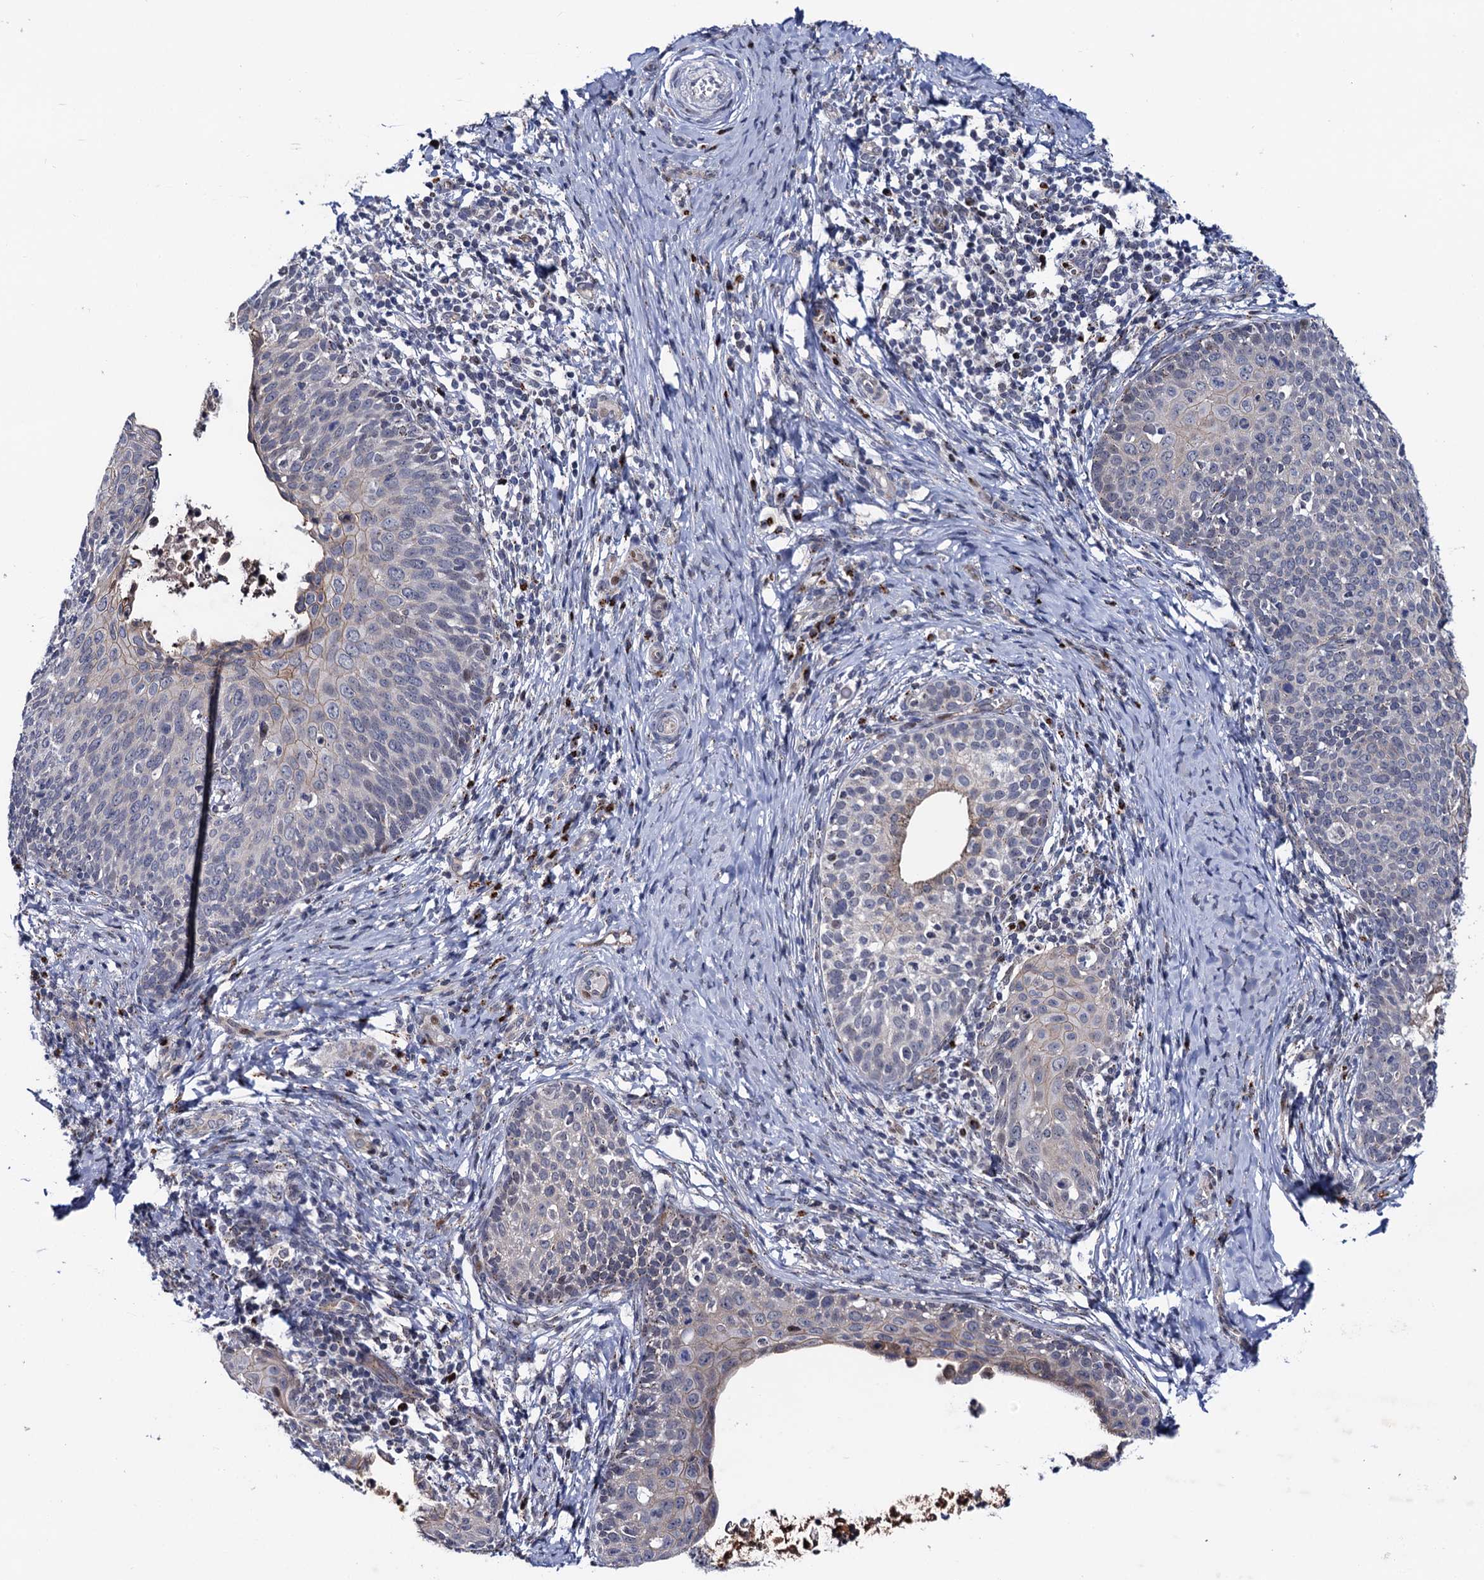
{"staining": {"intensity": "negative", "quantity": "none", "location": "none"}, "tissue": "cervical cancer", "cell_type": "Tumor cells", "image_type": "cancer", "snomed": [{"axis": "morphology", "description": "Squamous cell carcinoma, NOS"}, {"axis": "topography", "description": "Cervix"}], "caption": "Tumor cells are negative for brown protein staining in cervical squamous cell carcinoma. (Immunohistochemistry, brightfield microscopy, high magnification).", "gene": "THAP2", "patient": {"sex": "female", "age": 52}}